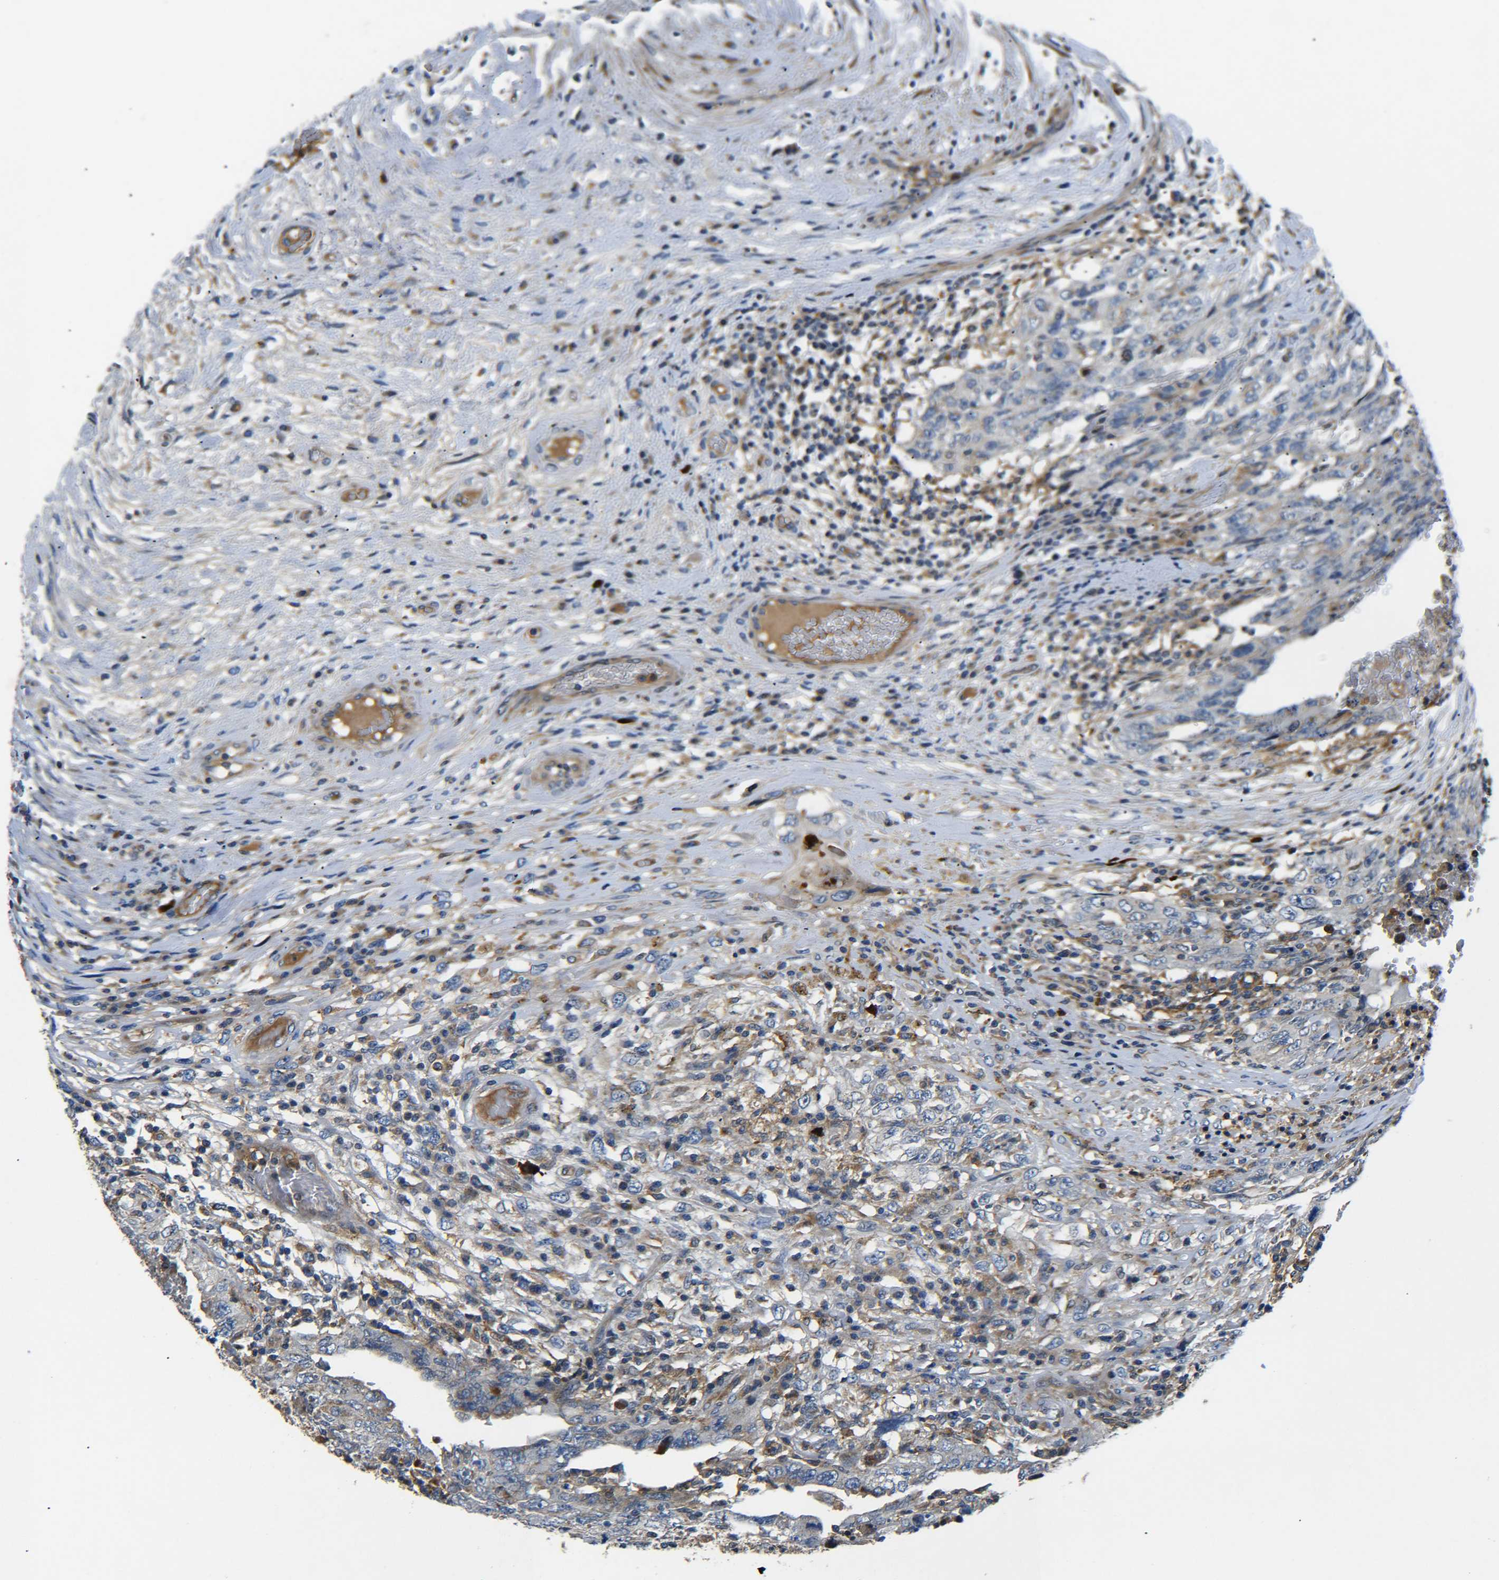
{"staining": {"intensity": "negative", "quantity": "none", "location": "none"}, "tissue": "testis cancer", "cell_type": "Tumor cells", "image_type": "cancer", "snomed": [{"axis": "morphology", "description": "Carcinoma, Embryonal, NOS"}, {"axis": "topography", "description": "Testis"}], "caption": "Testis cancer (embryonal carcinoma) was stained to show a protein in brown. There is no significant positivity in tumor cells. (DAB immunohistochemistry (IHC) visualized using brightfield microscopy, high magnification).", "gene": "RAB1B", "patient": {"sex": "male", "age": 26}}